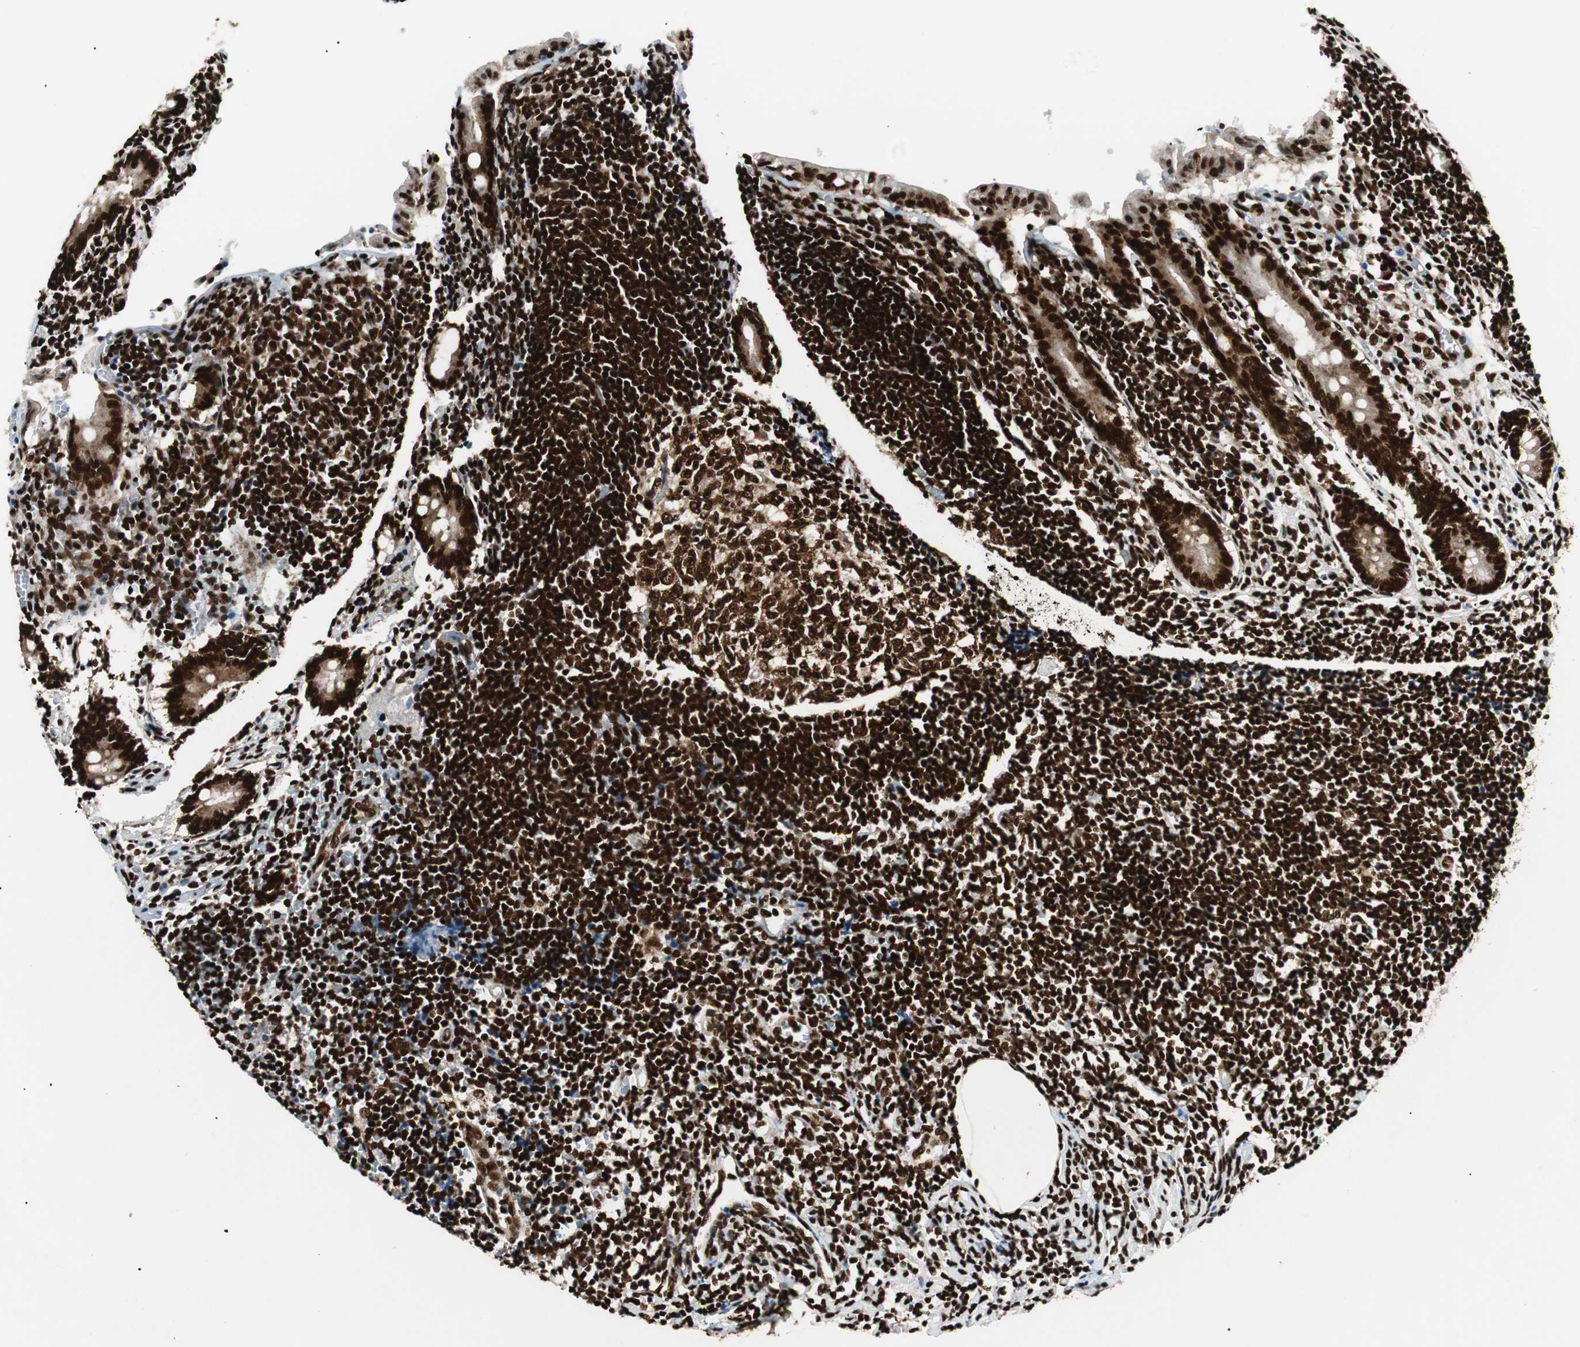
{"staining": {"intensity": "strong", "quantity": ">75%", "location": "nuclear"}, "tissue": "appendix", "cell_type": "Glandular cells", "image_type": "normal", "snomed": [{"axis": "morphology", "description": "Normal tissue, NOS"}, {"axis": "topography", "description": "Appendix"}], "caption": "A brown stain shows strong nuclear expression of a protein in glandular cells of normal appendix.", "gene": "EWSR1", "patient": {"sex": "female", "age": 50}}